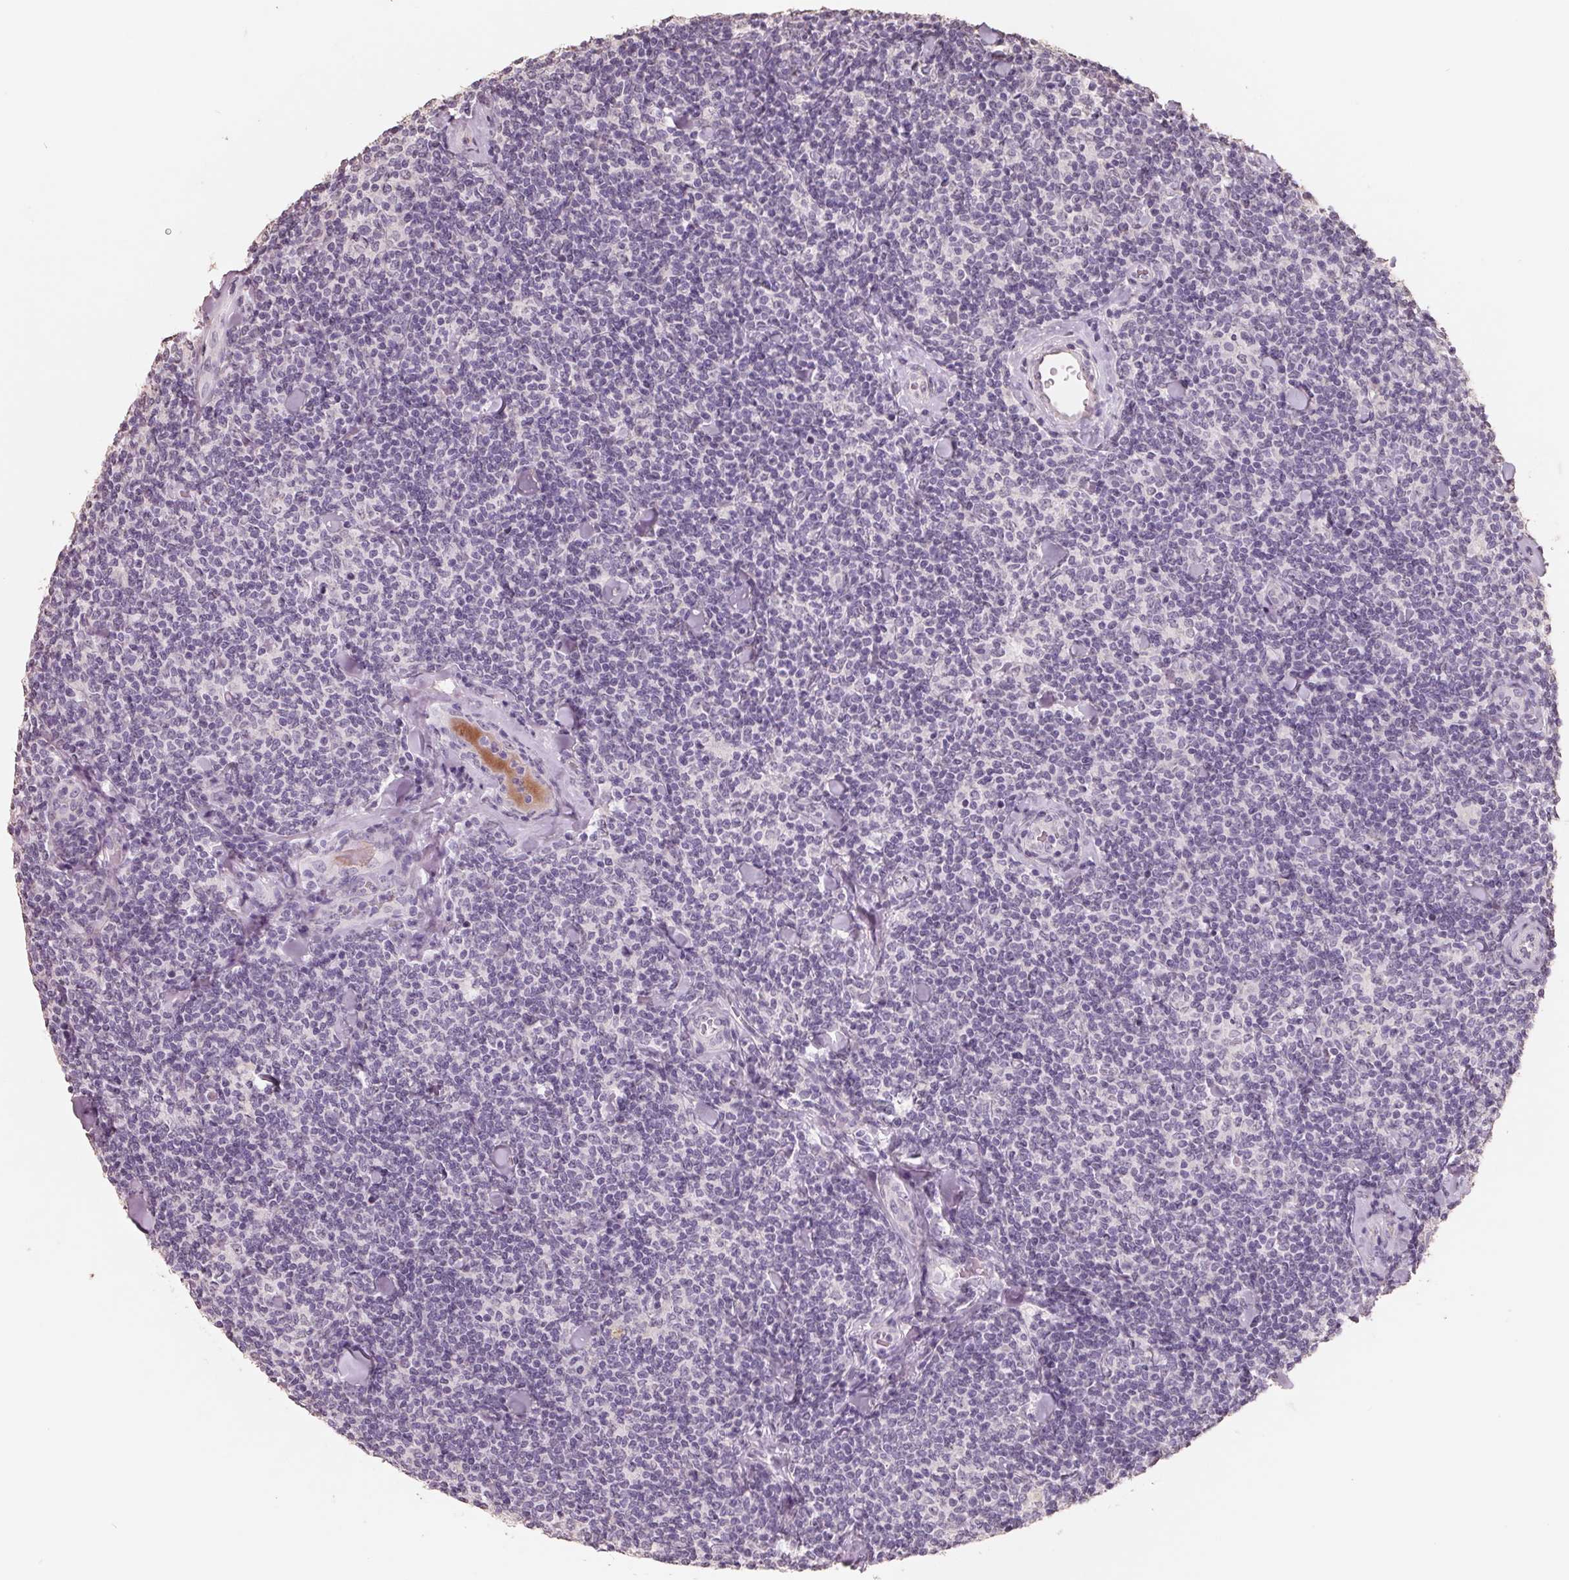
{"staining": {"intensity": "negative", "quantity": "none", "location": "none"}, "tissue": "lymphoma", "cell_type": "Tumor cells", "image_type": "cancer", "snomed": [{"axis": "morphology", "description": "Malignant lymphoma, non-Hodgkin's type, Low grade"}, {"axis": "topography", "description": "Lymph node"}], "caption": "The immunohistochemistry (IHC) micrograph has no significant positivity in tumor cells of malignant lymphoma, non-Hodgkin's type (low-grade) tissue.", "gene": "FTCD", "patient": {"sex": "female", "age": 56}}